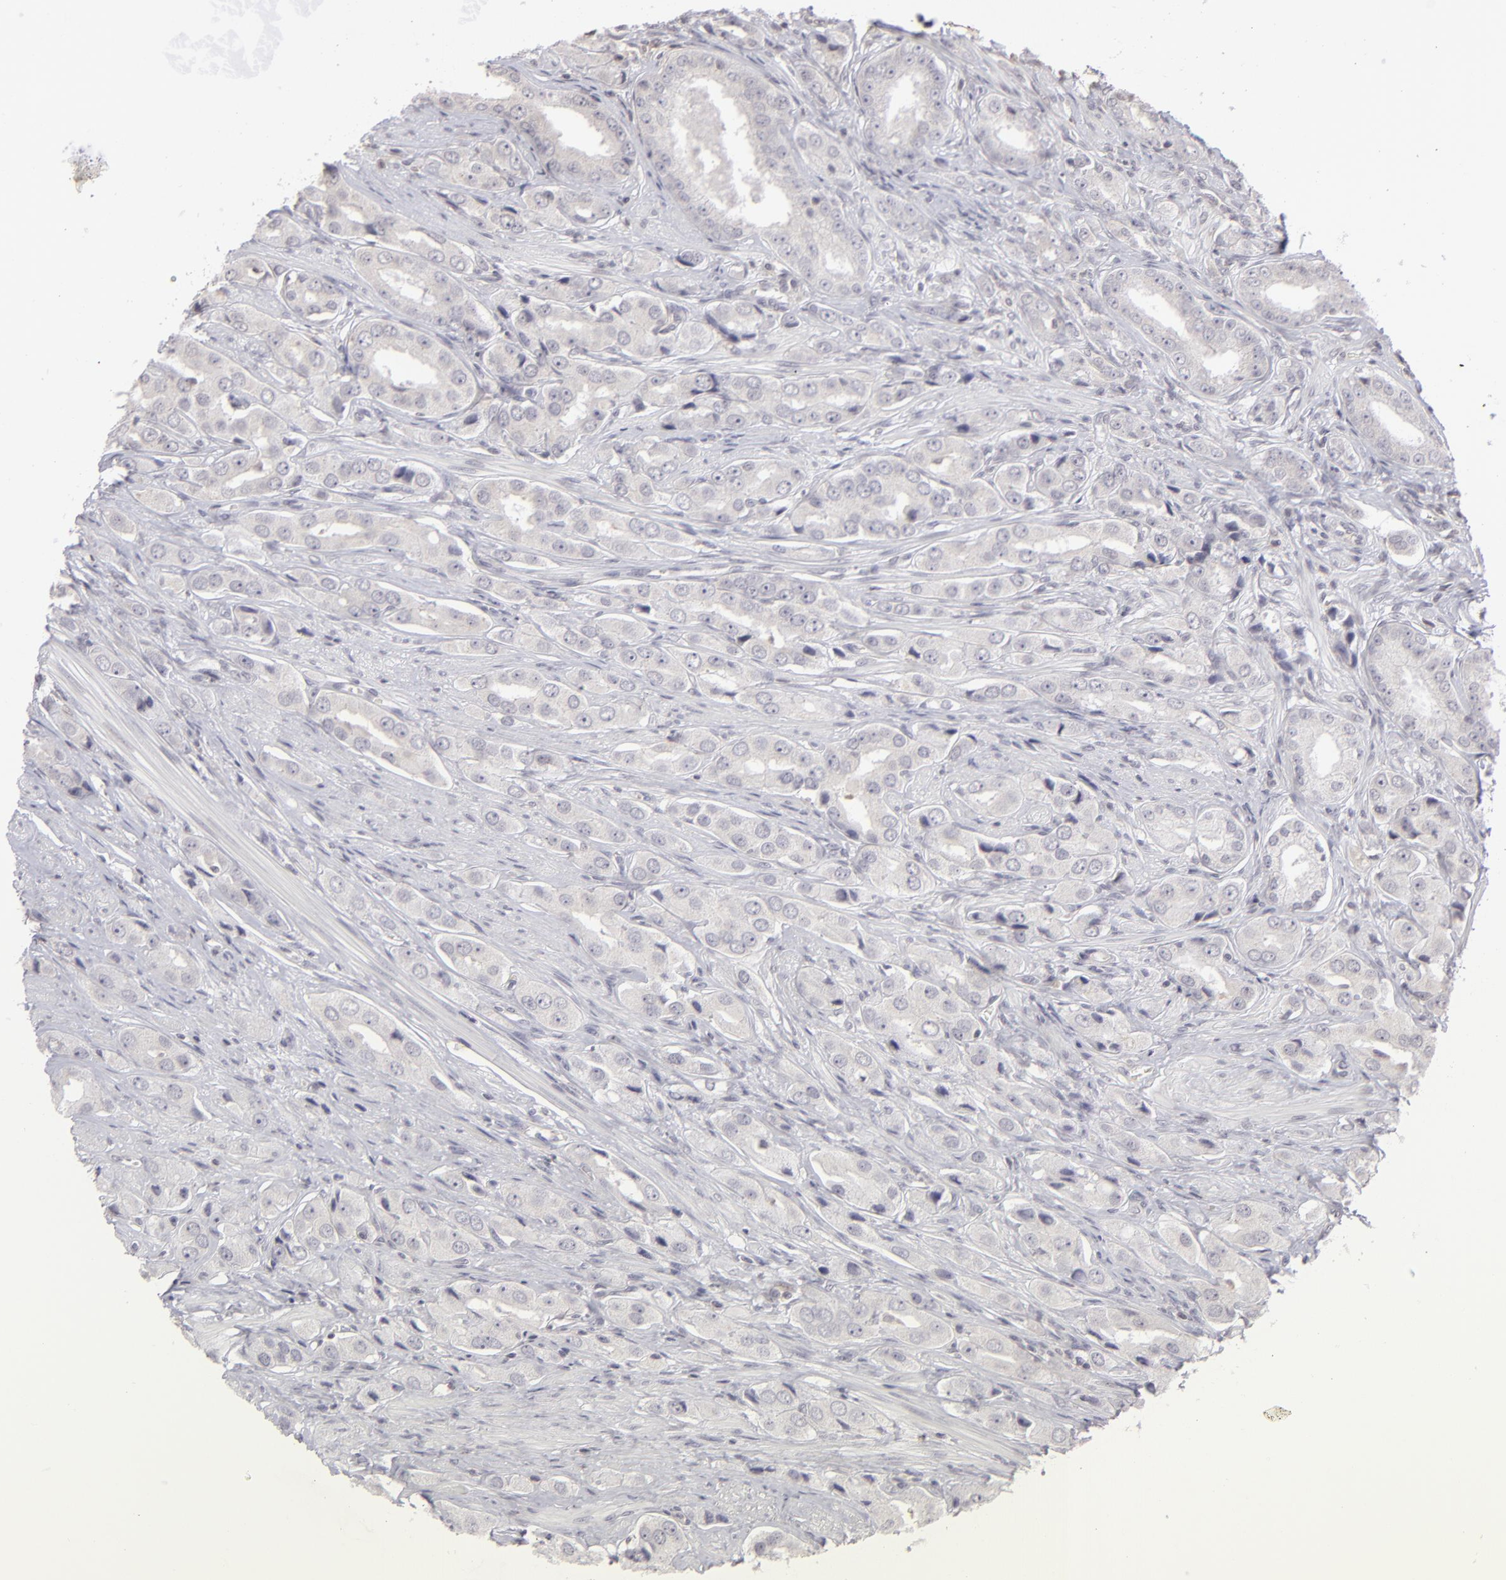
{"staining": {"intensity": "negative", "quantity": "none", "location": "none"}, "tissue": "prostate cancer", "cell_type": "Tumor cells", "image_type": "cancer", "snomed": [{"axis": "morphology", "description": "Adenocarcinoma, Medium grade"}, {"axis": "topography", "description": "Prostate"}], "caption": "IHC histopathology image of human medium-grade adenocarcinoma (prostate) stained for a protein (brown), which exhibits no expression in tumor cells.", "gene": "CLDN2", "patient": {"sex": "male", "age": 53}}